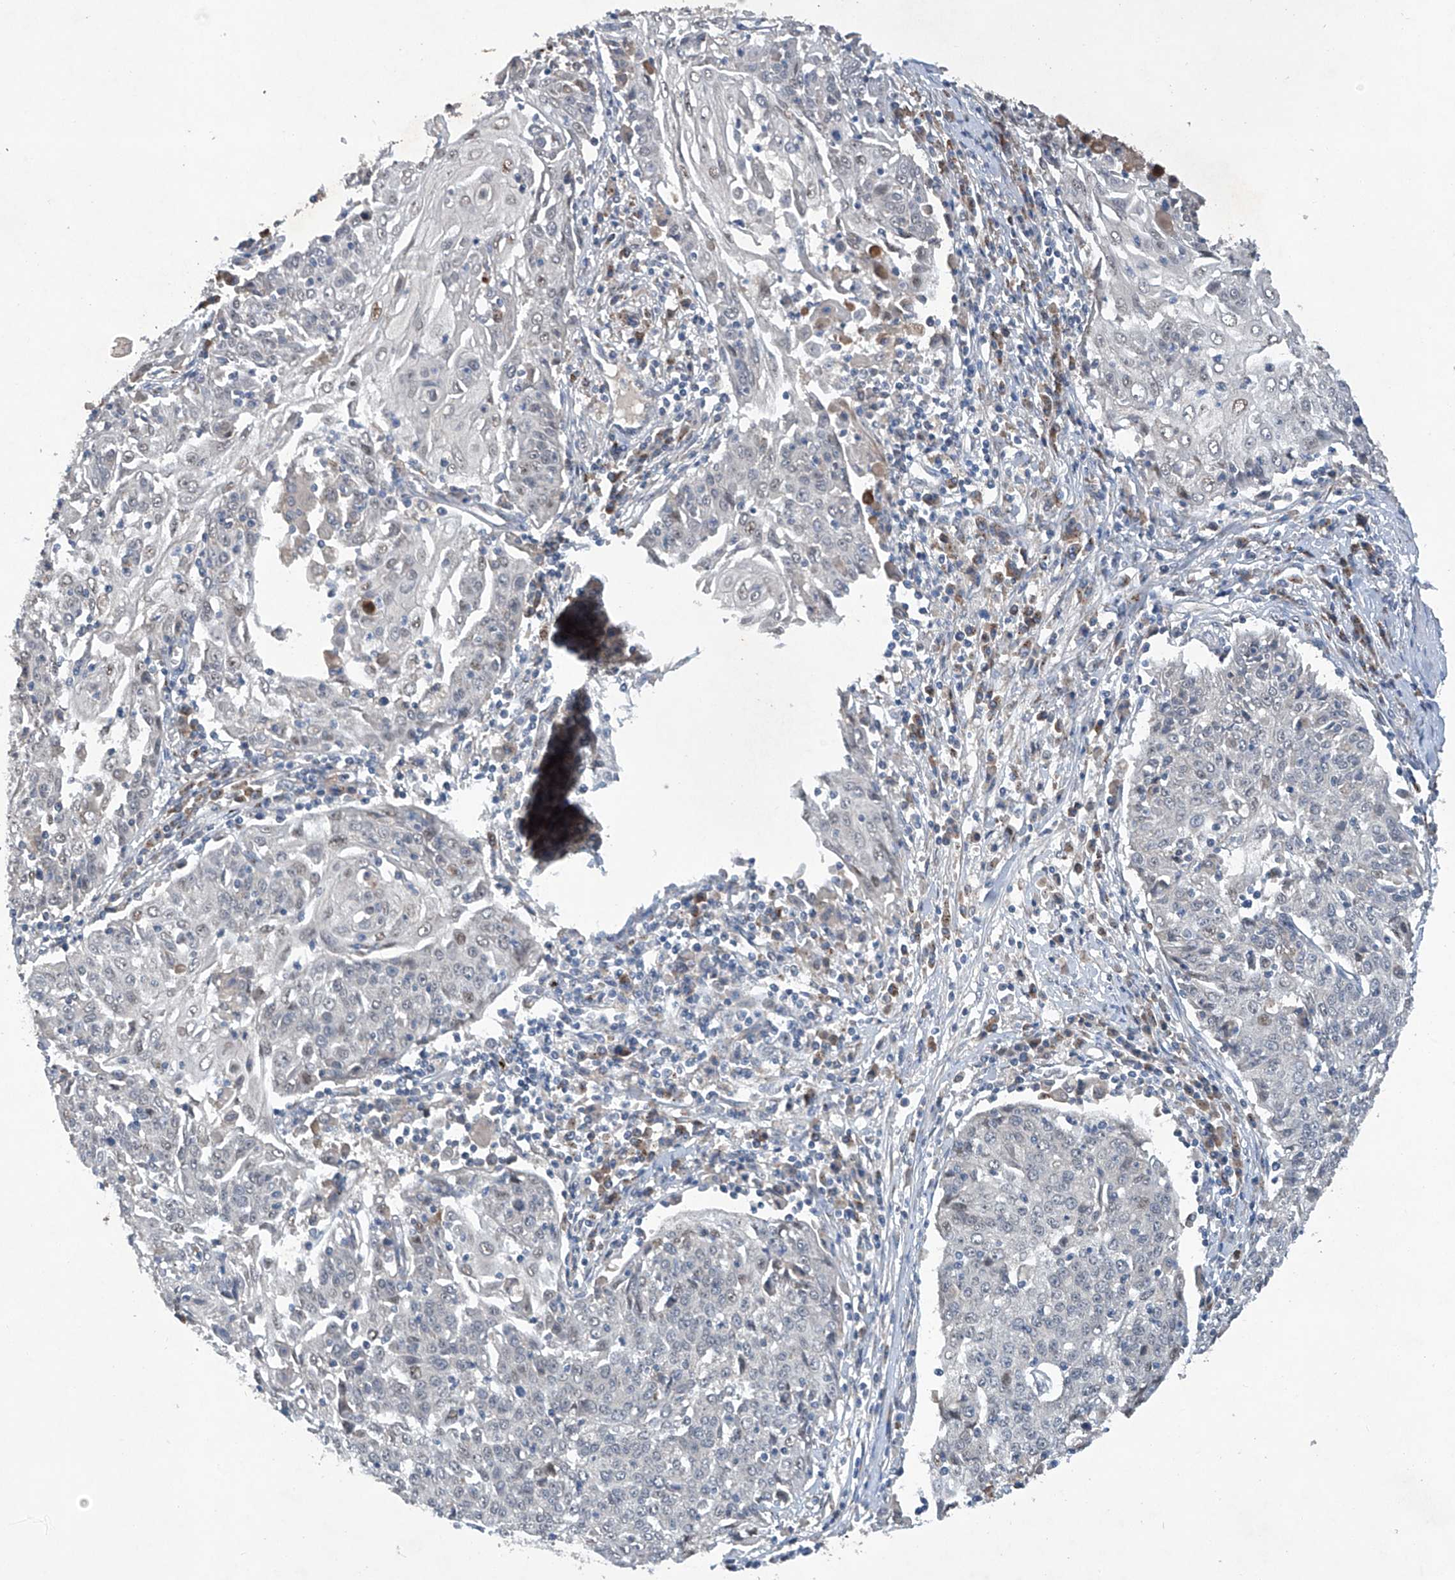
{"staining": {"intensity": "negative", "quantity": "none", "location": "none"}, "tissue": "cervical cancer", "cell_type": "Tumor cells", "image_type": "cancer", "snomed": [{"axis": "morphology", "description": "Squamous cell carcinoma, NOS"}, {"axis": "topography", "description": "Cervix"}], "caption": "This image is of squamous cell carcinoma (cervical) stained with immunohistochemistry (IHC) to label a protein in brown with the nuclei are counter-stained blue. There is no staining in tumor cells.", "gene": "PCSK5", "patient": {"sex": "female", "age": 48}}